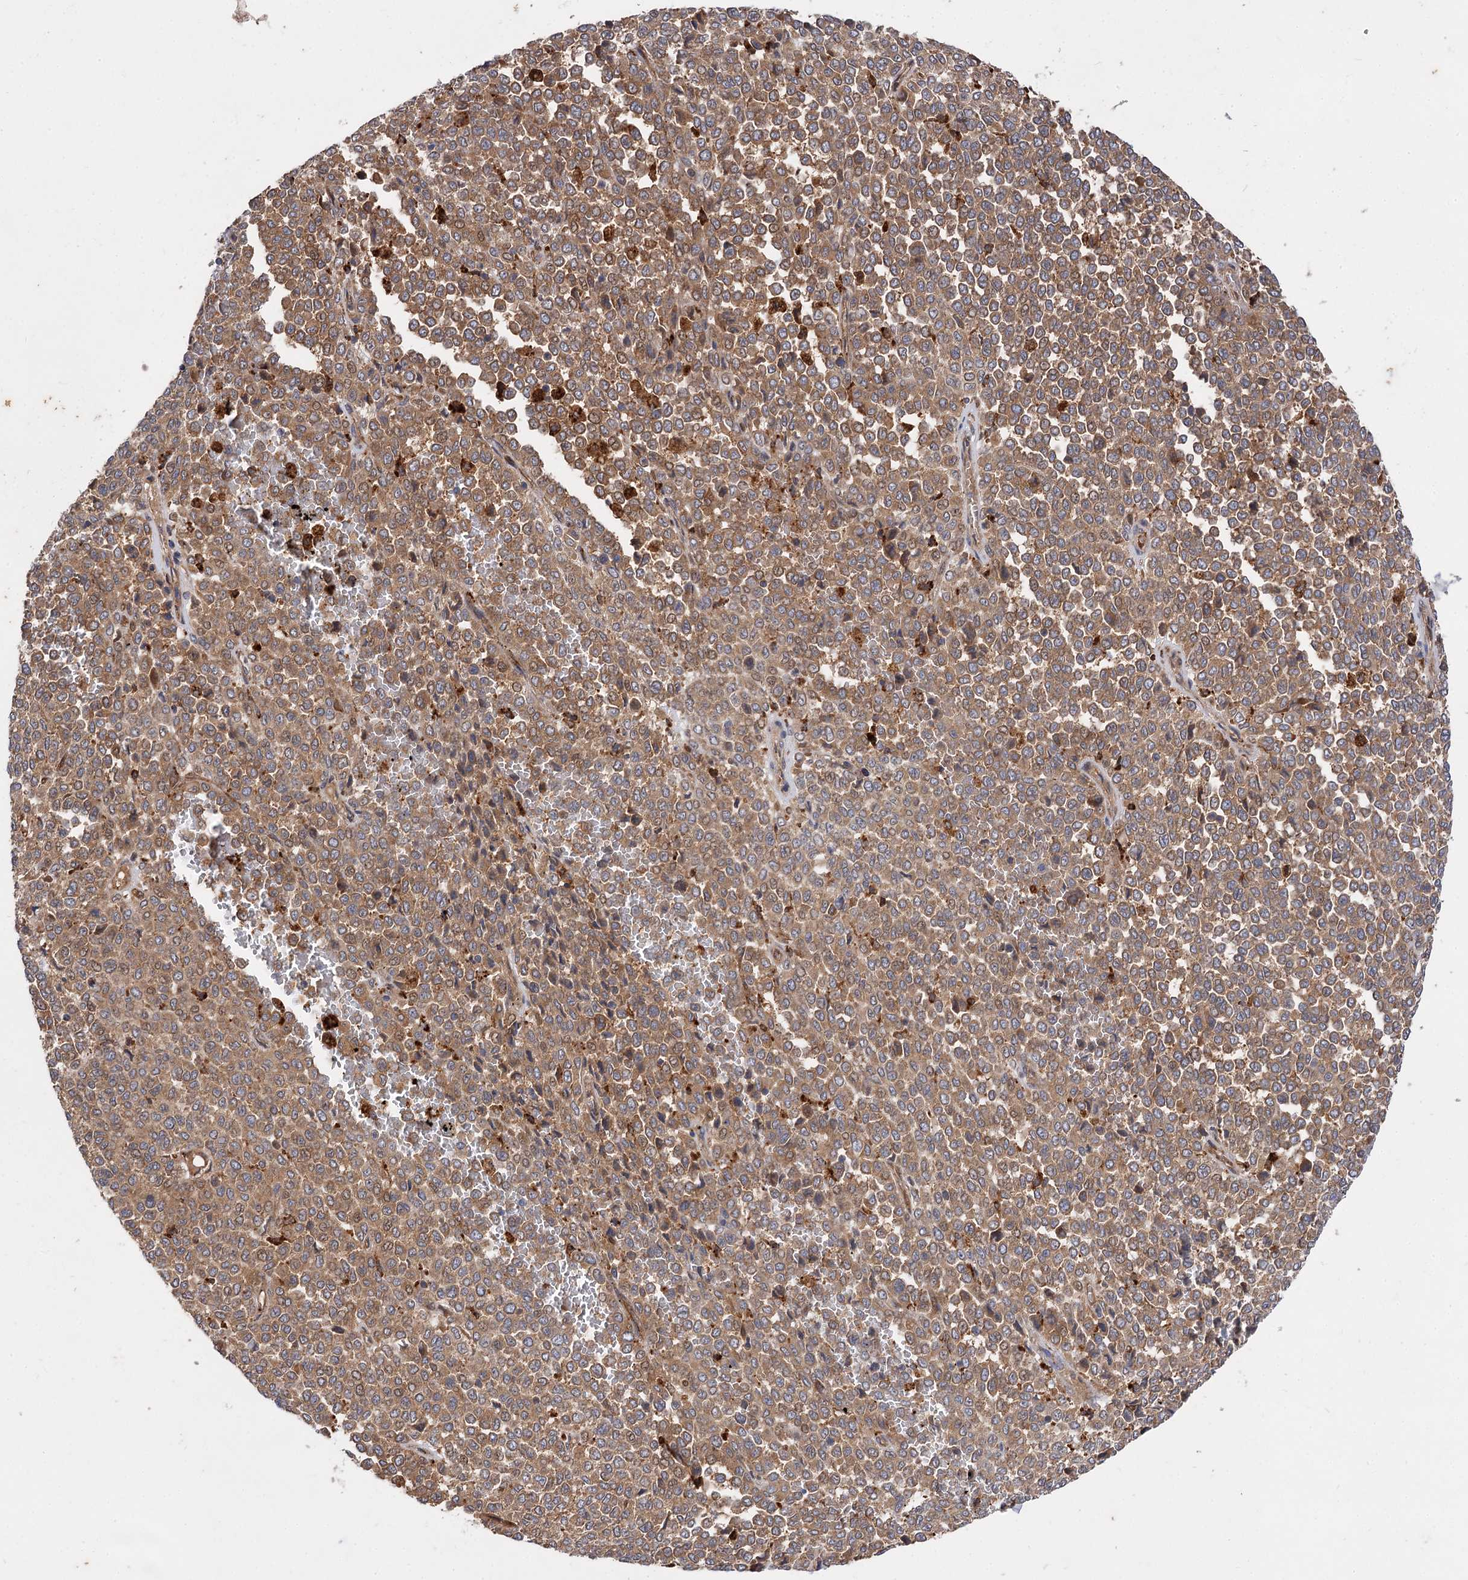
{"staining": {"intensity": "moderate", "quantity": ">75%", "location": "cytoplasmic/membranous"}, "tissue": "melanoma", "cell_type": "Tumor cells", "image_type": "cancer", "snomed": [{"axis": "morphology", "description": "Malignant melanoma, Metastatic site"}, {"axis": "topography", "description": "Pancreas"}], "caption": "About >75% of tumor cells in malignant melanoma (metastatic site) exhibit moderate cytoplasmic/membranous protein staining as visualized by brown immunohistochemical staining.", "gene": "PATL1", "patient": {"sex": "female", "age": 30}}